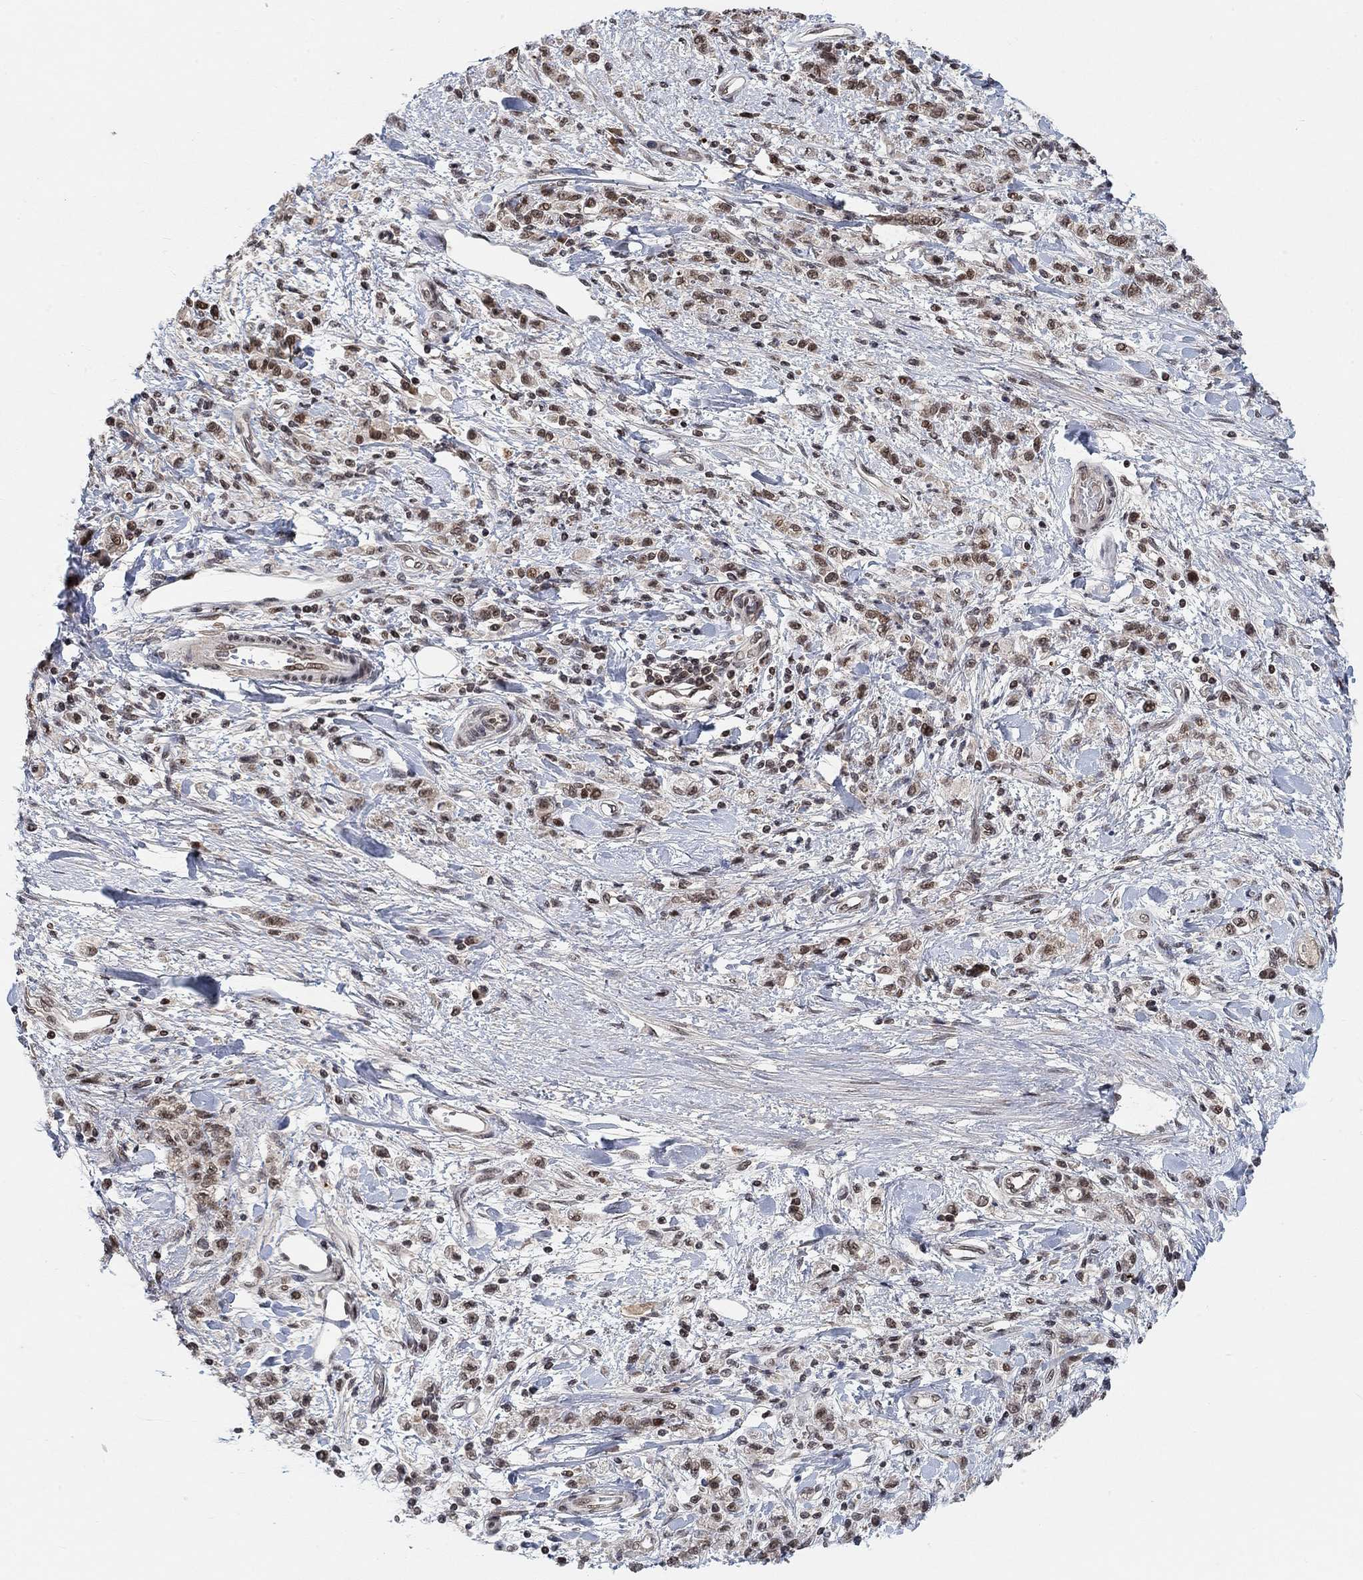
{"staining": {"intensity": "moderate", "quantity": "<25%", "location": "nuclear"}, "tissue": "stomach cancer", "cell_type": "Tumor cells", "image_type": "cancer", "snomed": [{"axis": "morphology", "description": "Adenocarcinoma, NOS"}, {"axis": "topography", "description": "Stomach"}], "caption": "This is a histology image of immunohistochemistry staining of stomach adenocarcinoma, which shows moderate expression in the nuclear of tumor cells.", "gene": "THAP8", "patient": {"sex": "male", "age": 77}}